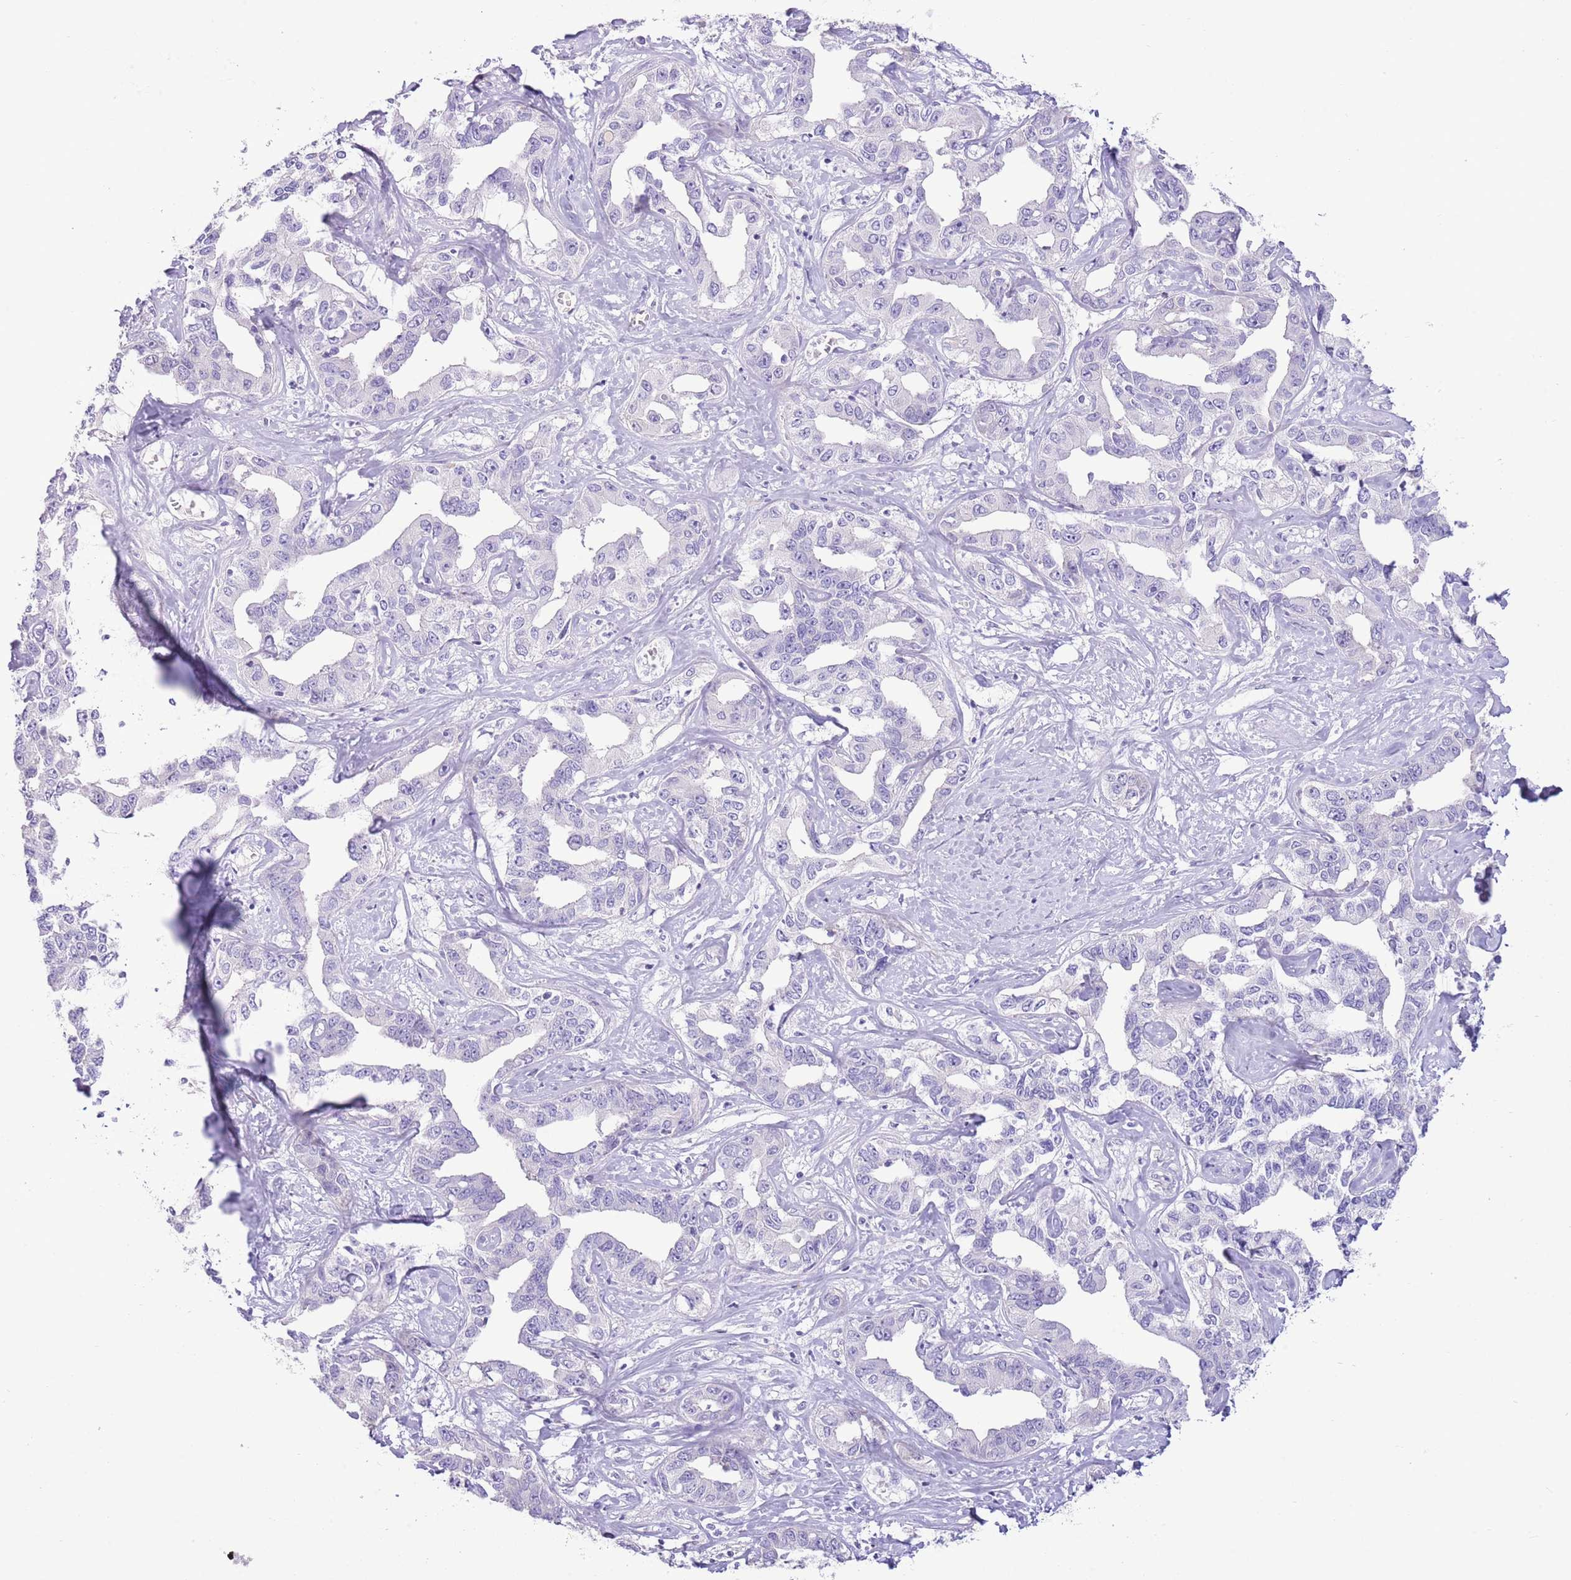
{"staining": {"intensity": "negative", "quantity": "none", "location": "none"}, "tissue": "liver cancer", "cell_type": "Tumor cells", "image_type": "cancer", "snomed": [{"axis": "morphology", "description": "Cholangiocarcinoma"}, {"axis": "topography", "description": "Liver"}], "caption": "This is an immunohistochemistry (IHC) micrograph of cholangiocarcinoma (liver). There is no expression in tumor cells.", "gene": "TOX2", "patient": {"sex": "male", "age": 59}}